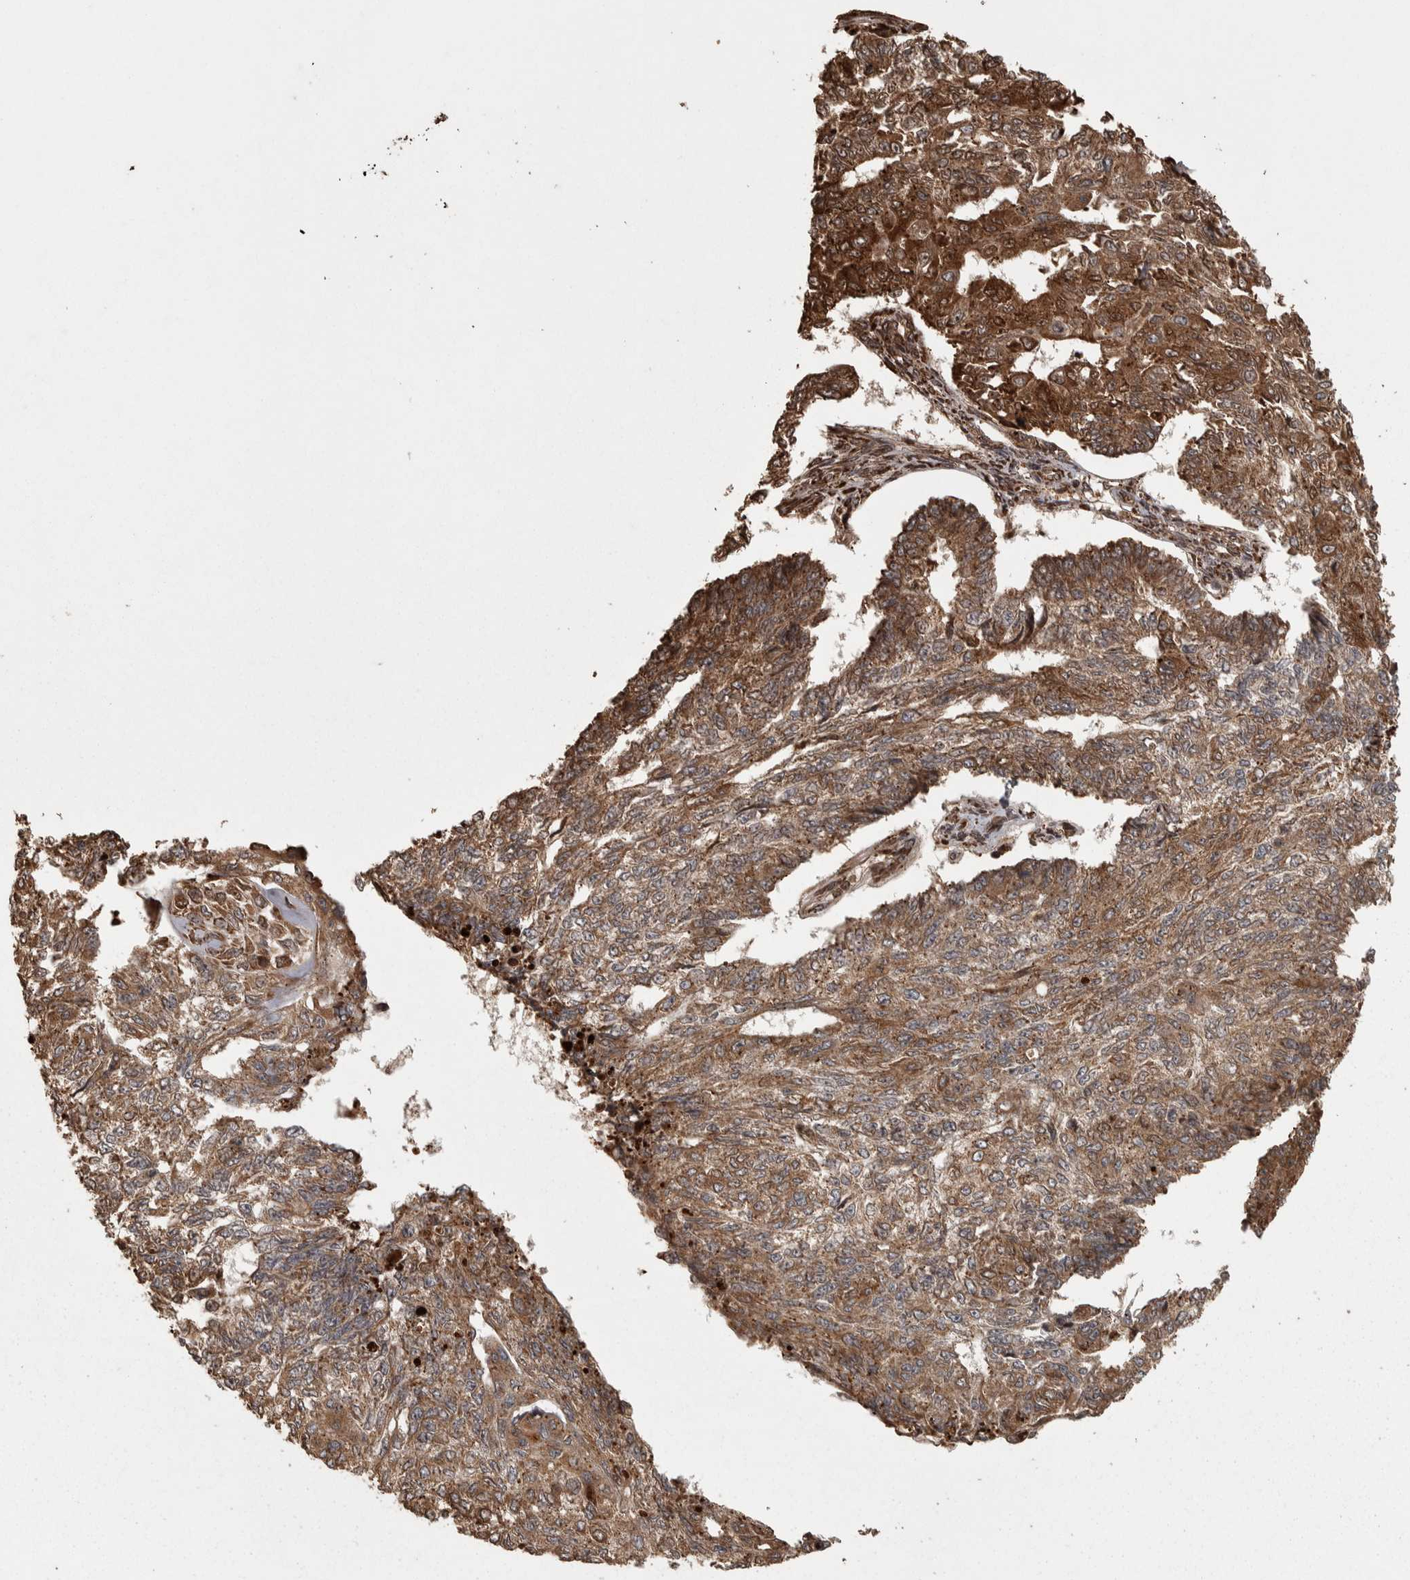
{"staining": {"intensity": "moderate", "quantity": ">75%", "location": "cytoplasmic/membranous"}, "tissue": "endometrial cancer", "cell_type": "Tumor cells", "image_type": "cancer", "snomed": [{"axis": "morphology", "description": "Adenocarcinoma, NOS"}, {"axis": "topography", "description": "Endometrium"}], "caption": "Moderate cytoplasmic/membranous protein positivity is appreciated in about >75% of tumor cells in endometrial adenocarcinoma.", "gene": "AGBL3", "patient": {"sex": "female", "age": 32}}